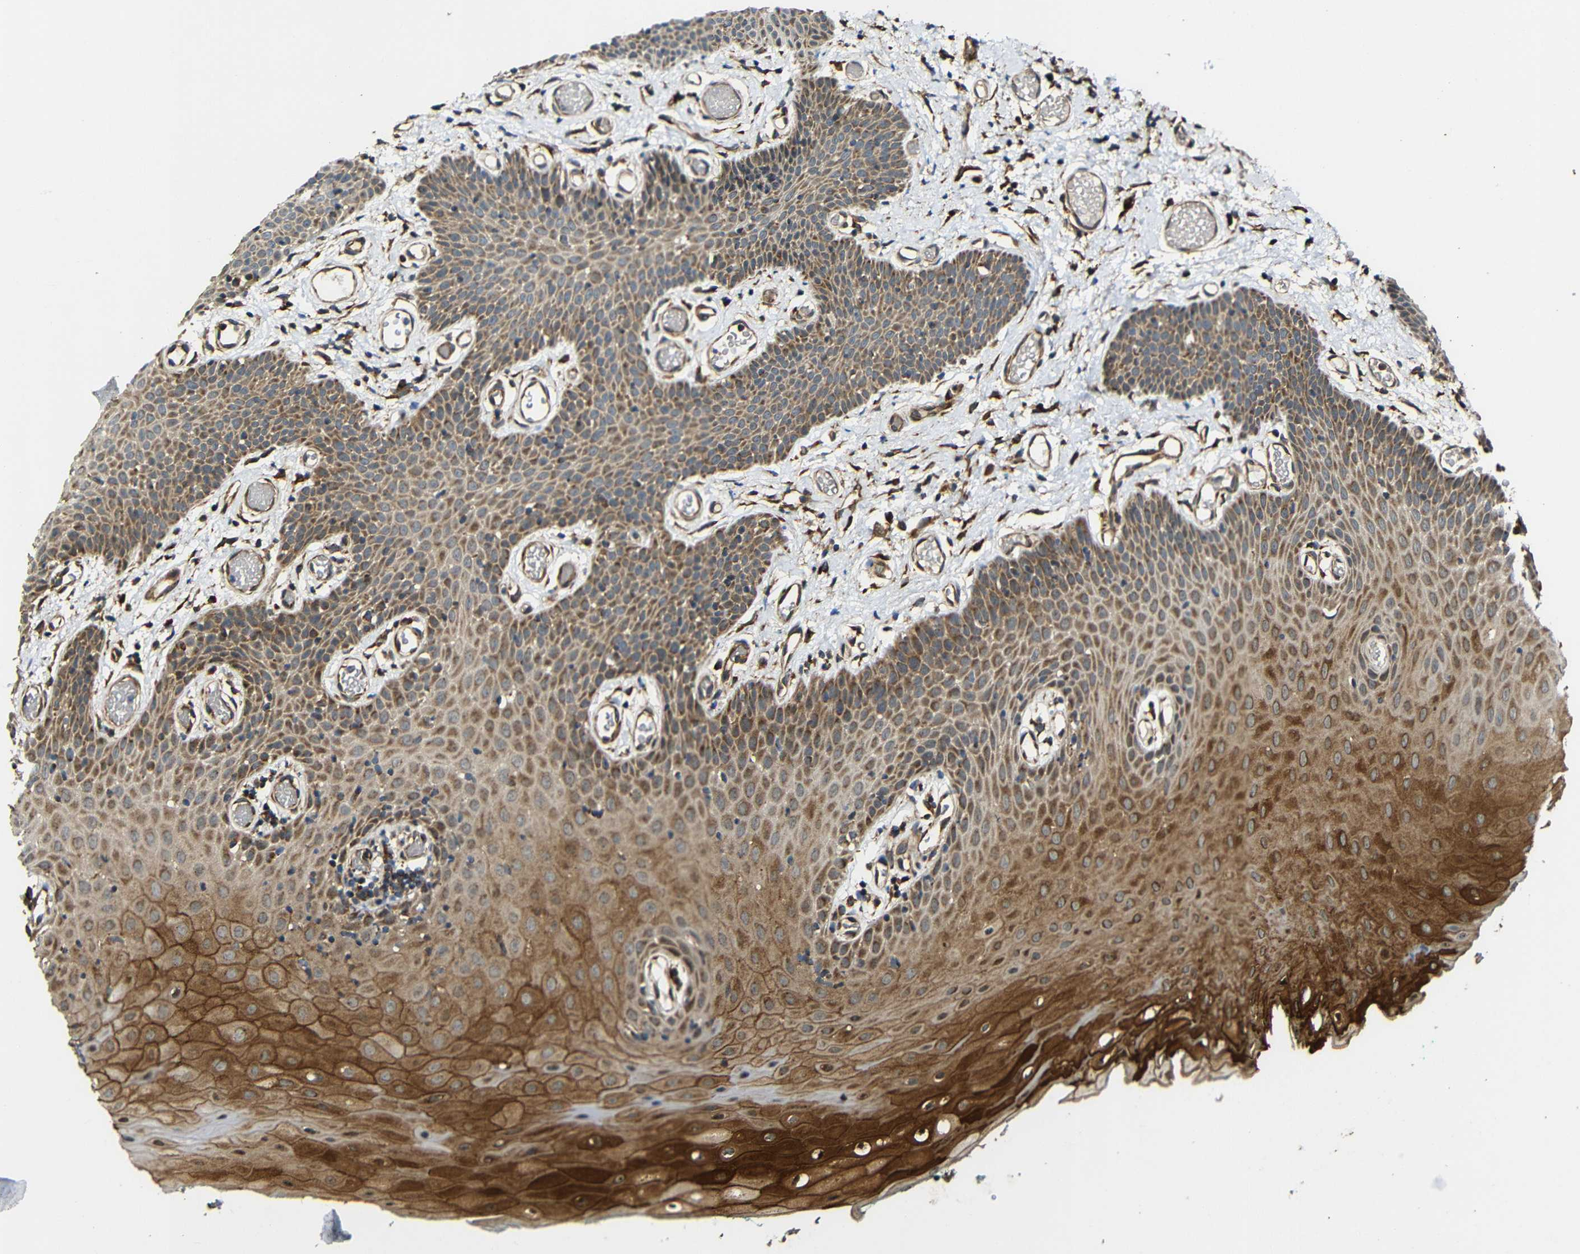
{"staining": {"intensity": "moderate", "quantity": ">75%", "location": "cytoplasmic/membranous"}, "tissue": "oral mucosa", "cell_type": "Squamous epithelial cells", "image_type": "normal", "snomed": [{"axis": "morphology", "description": "Normal tissue, NOS"}, {"axis": "morphology", "description": "Squamous cell carcinoma, NOS"}, {"axis": "topography", "description": "Oral tissue"}, {"axis": "topography", "description": "Salivary gland"}, {"axis": "topography", "description": "Head-Neck"}], "caption": "Moderate cytoplasmic/membranous protein expression is identified in approximately >75% of squamous epithelial cells in oral mucosa. (DAB IHC with brightfield microscopy, high magnification).", "gene": "KANK4", "patient": {"sex": "female", "age": 62}}